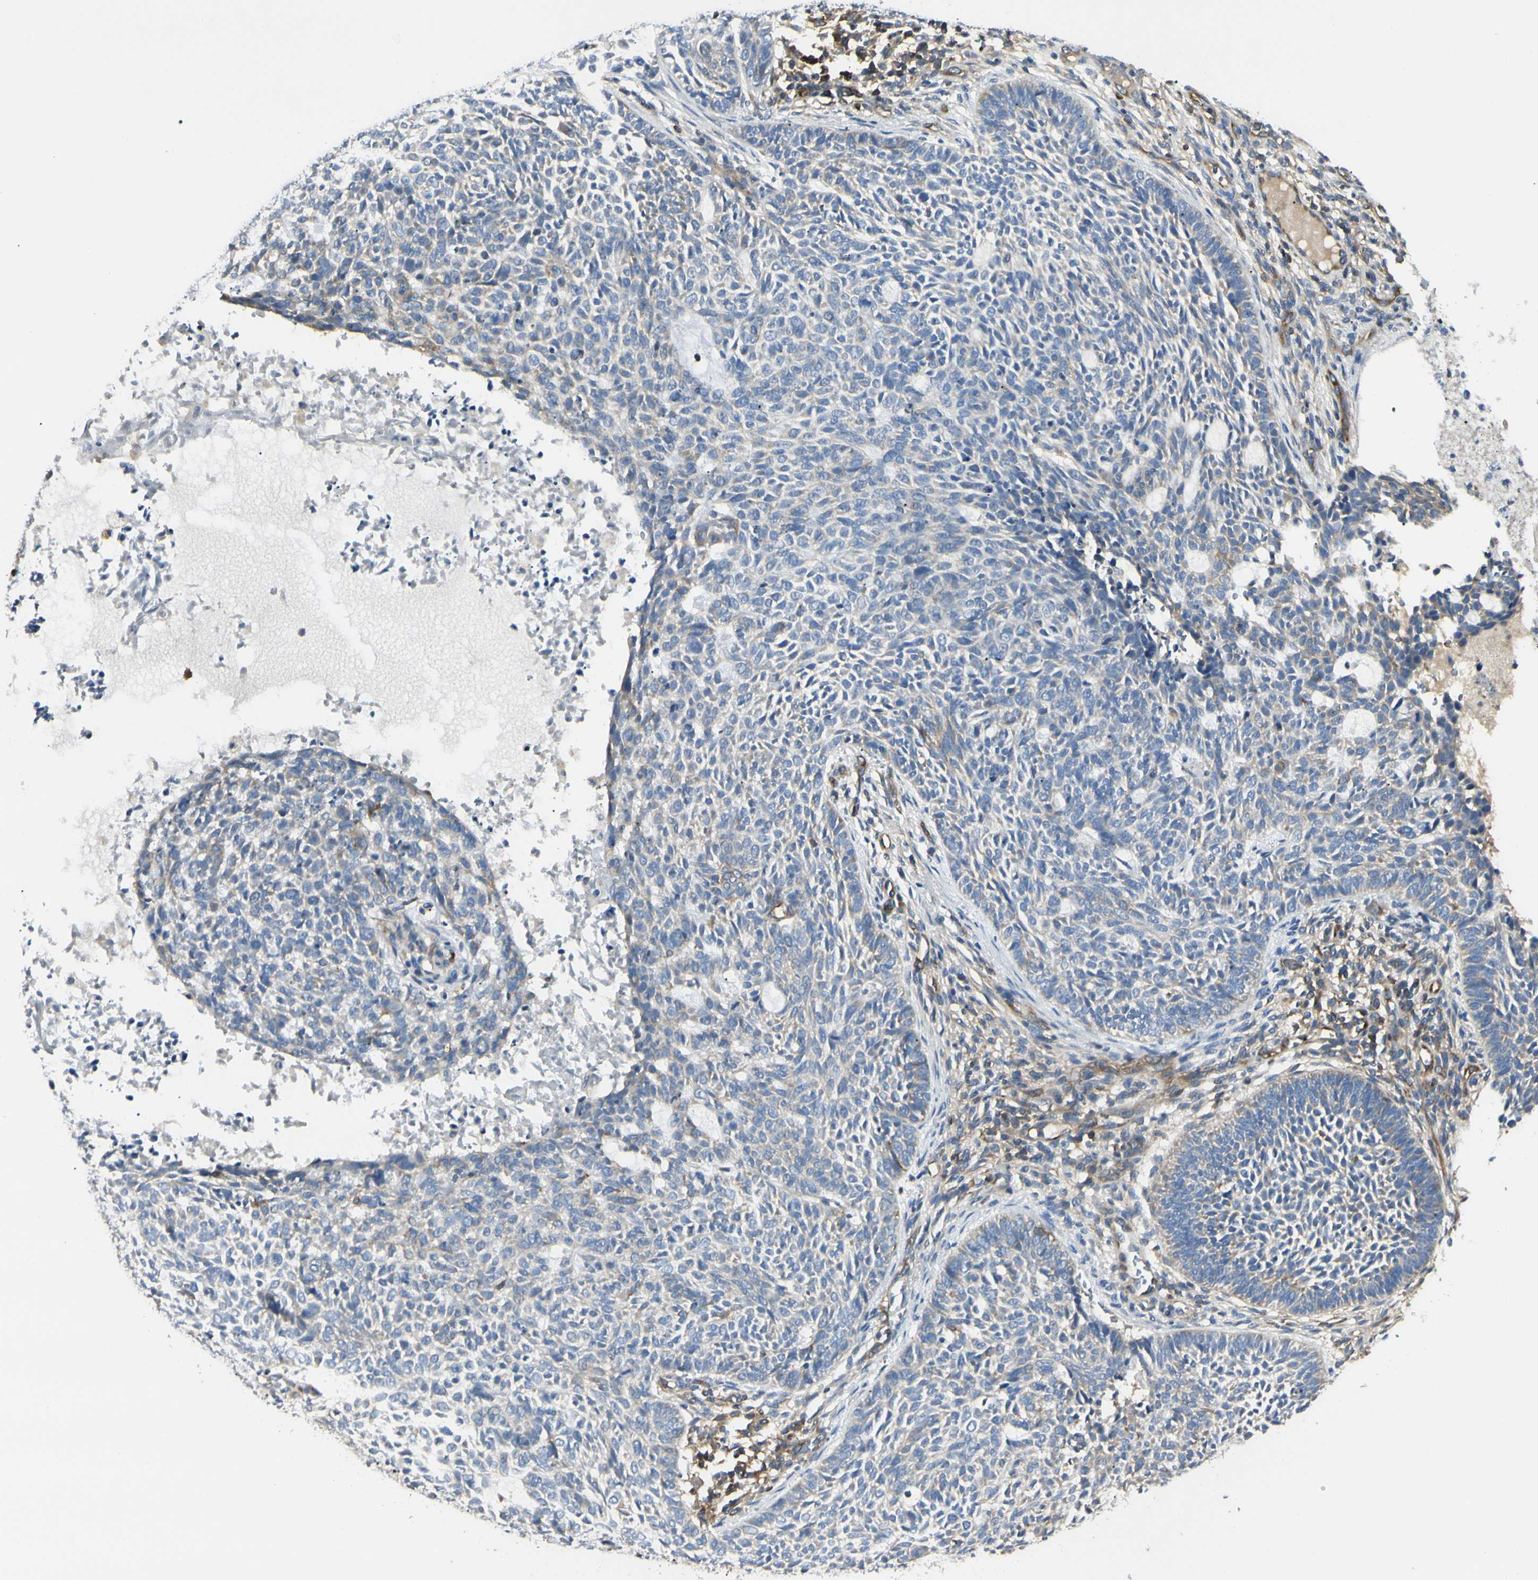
{"staining": {"intensity": "weak", "quantity": "25%-75%", "location": "cytoplasmic/membranous"}, "tissue": "skin cancer", "cell_type": "Tumor cells", "image_type": "cancer", "snomed": [{"axis": "morphology", "description": "Basal cell carcinoma"}, {"axis": "topography", "description": "Skin"}], "caption": "Tumor cells show weak cytoplasmic/membranous expression in approximately 25%-75% of cells in skin cancer. Using DAB (brown) and hematoxylin (blue) stains, captured at high magnification using brightfield microscopy.", "gene": "NFKB2", "patient": {"sex": "male", "age": 87}}